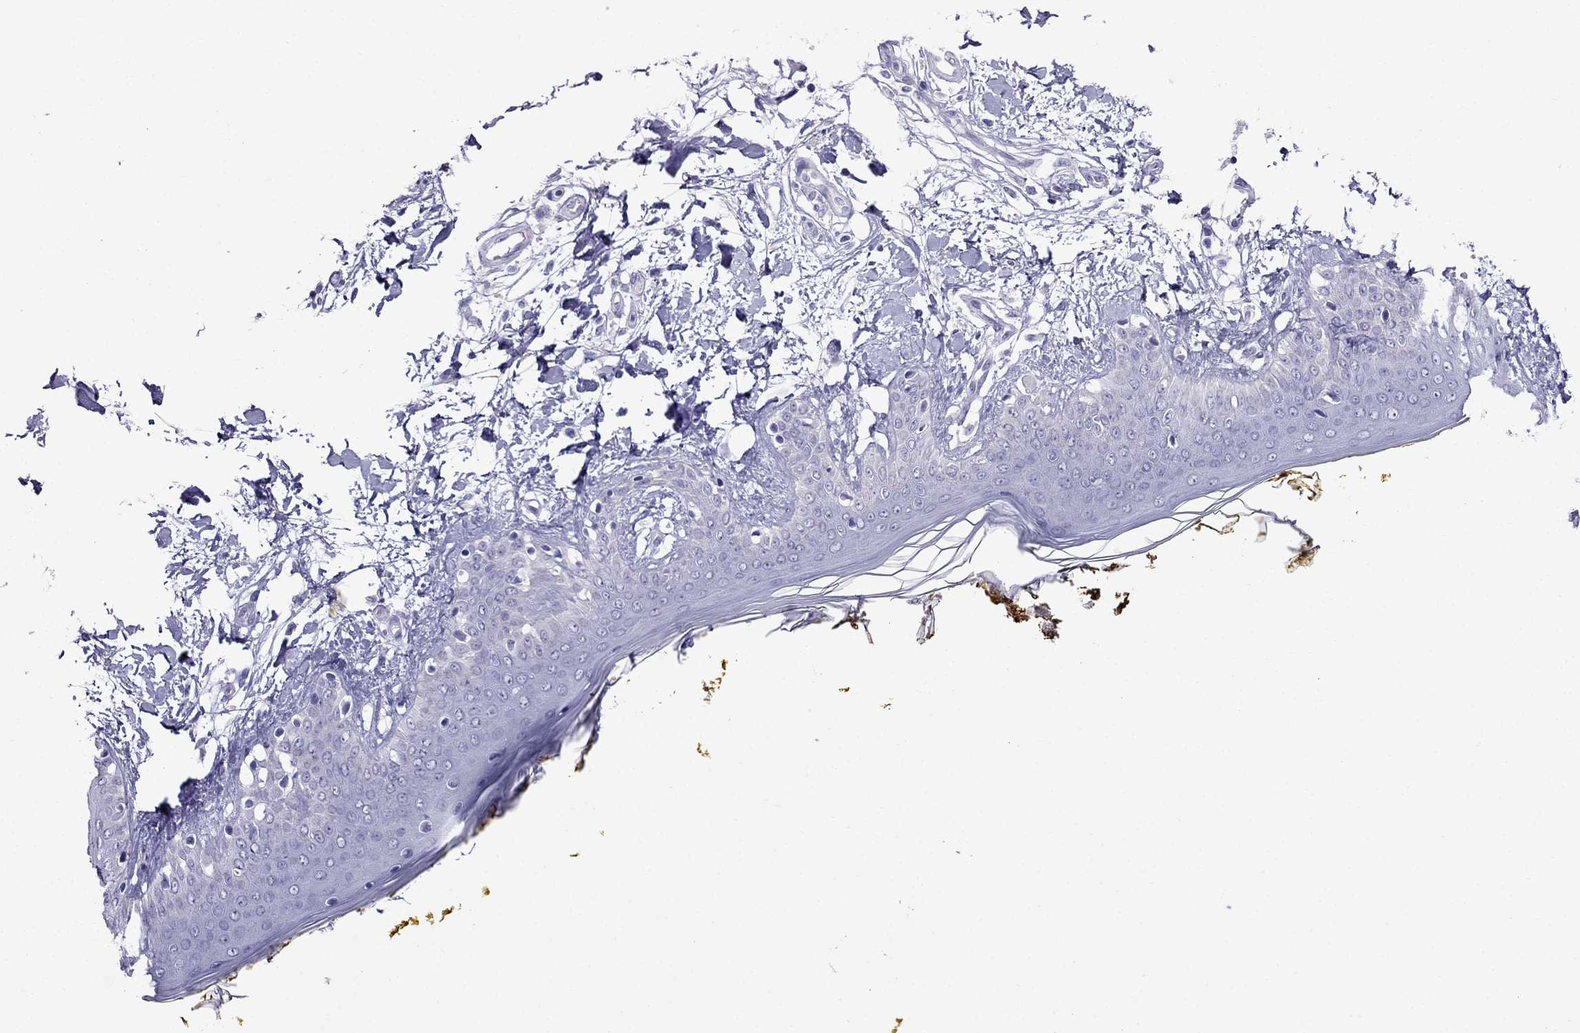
{"staining": {"intensity": "negative", "quantity": "none", "location": "none"}, "tissue": "skin", "cell_type": "Fibroblasts", "image_type": "normal", "snomed": [{"axis": "morphology", "description": "Normal tissue, NOS"}, {"axis": "topography", "description": "Skin"}], "caption": "Photomicrograph shows no protein positivity in fibroblasts of normal skin.", "gene": "MGP", "patient": {"sex": "female", "age": 34}}